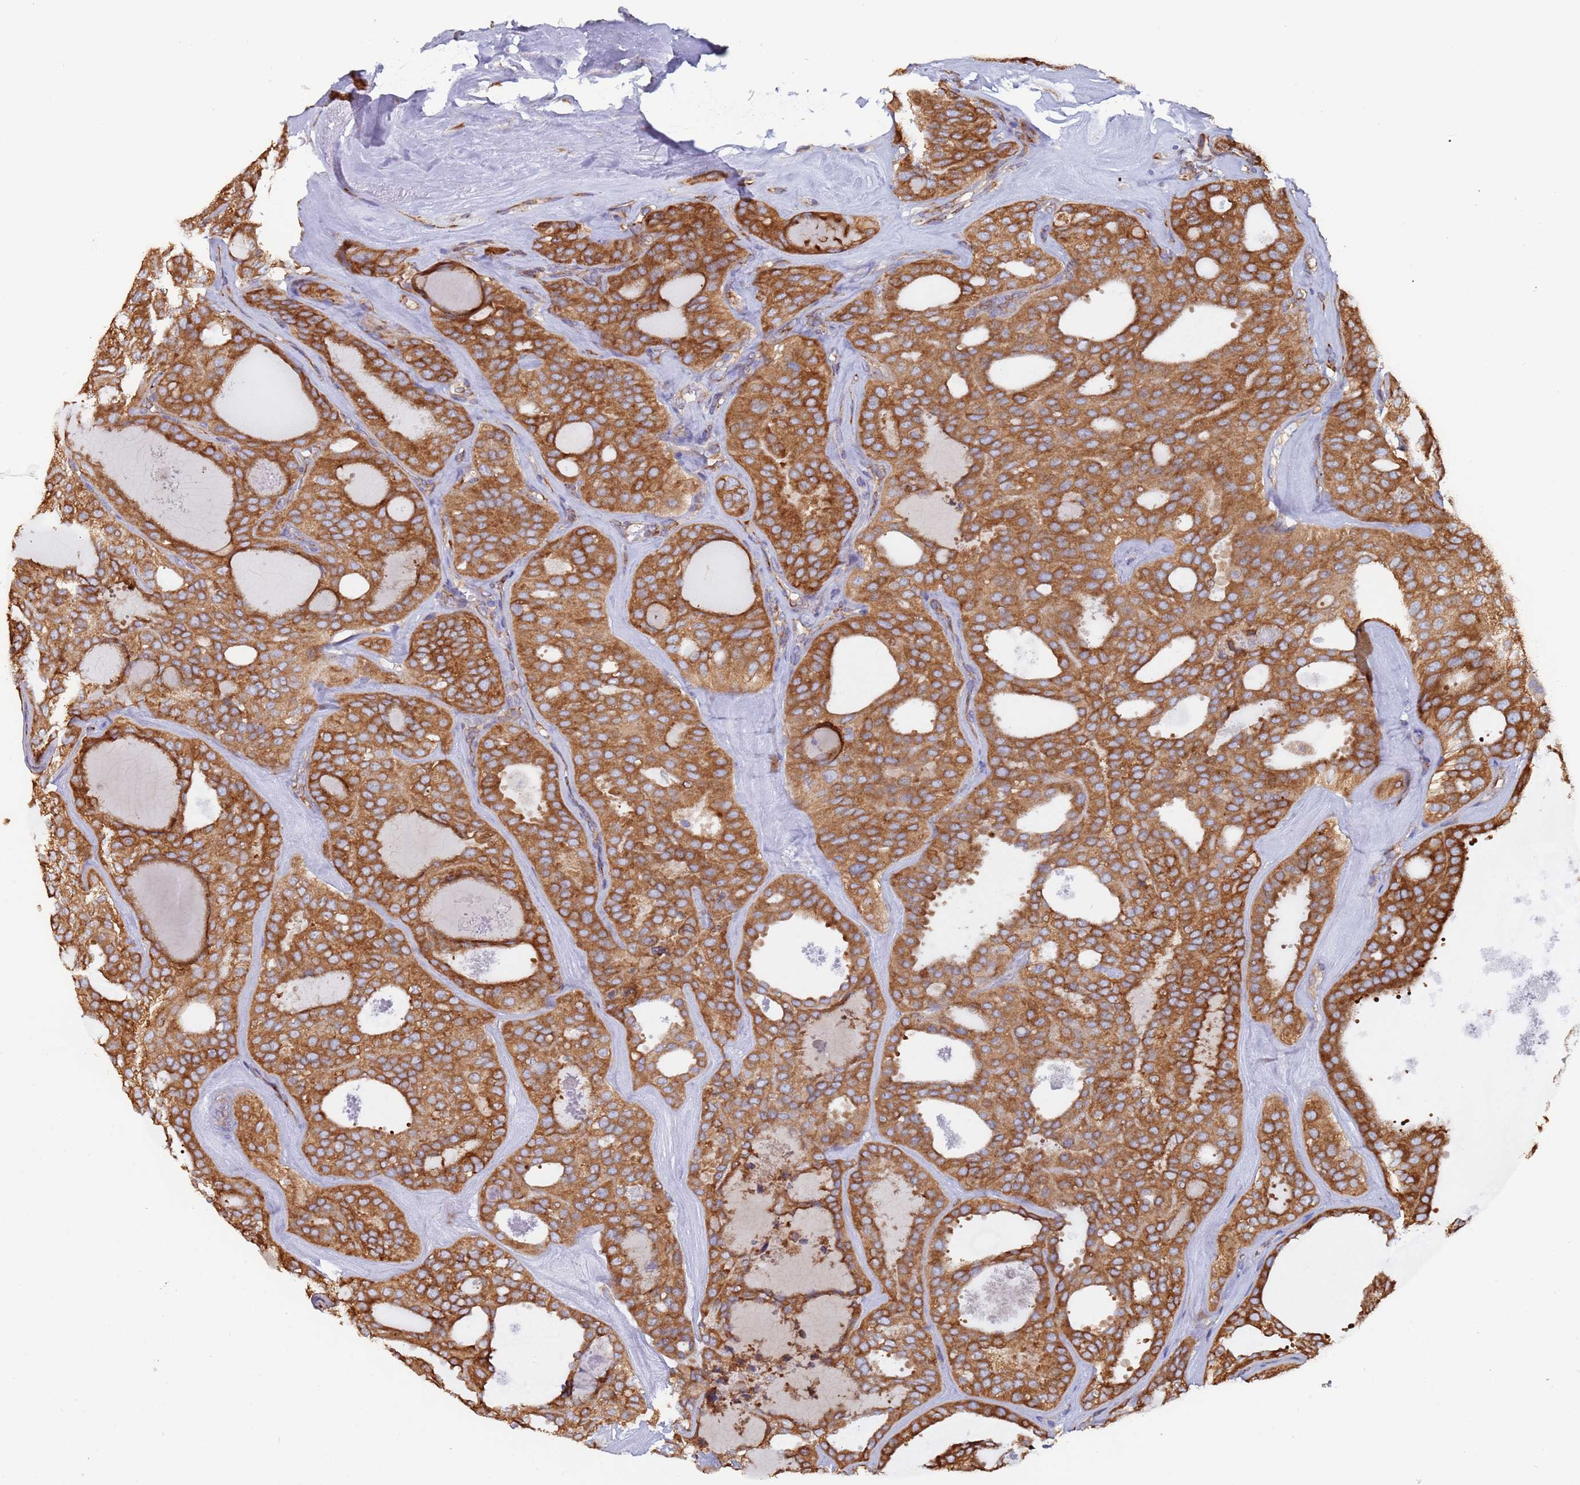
{"staining": {"intensity": "moderate", "quantity": ">75%", "location": "cytoplasmic/membranous"}, "tissue": "thyroid cancer", "cell_type": "Tumor cells", "image_type": "cancer", "snomed": [{"axis": "morphology", "description": "Follicular adenoma carcinoma, NOS"}, {"axis": "topography", "description": "Thyroid gland"}], "caption": "Immunohistochemistry histopathology image of neoplastic tissue: thyroid cancer (follicular adenoma carcinoma) stained using immunohistochemistry displays medium levels of moderate protein expression localized specifically in the cytoplasmic/membranous of tumor cells, appearing as a cytoplasmic/membranous brown color.", "gene": "ZNF844", "patient": {"sex": "male", "age": 75}}